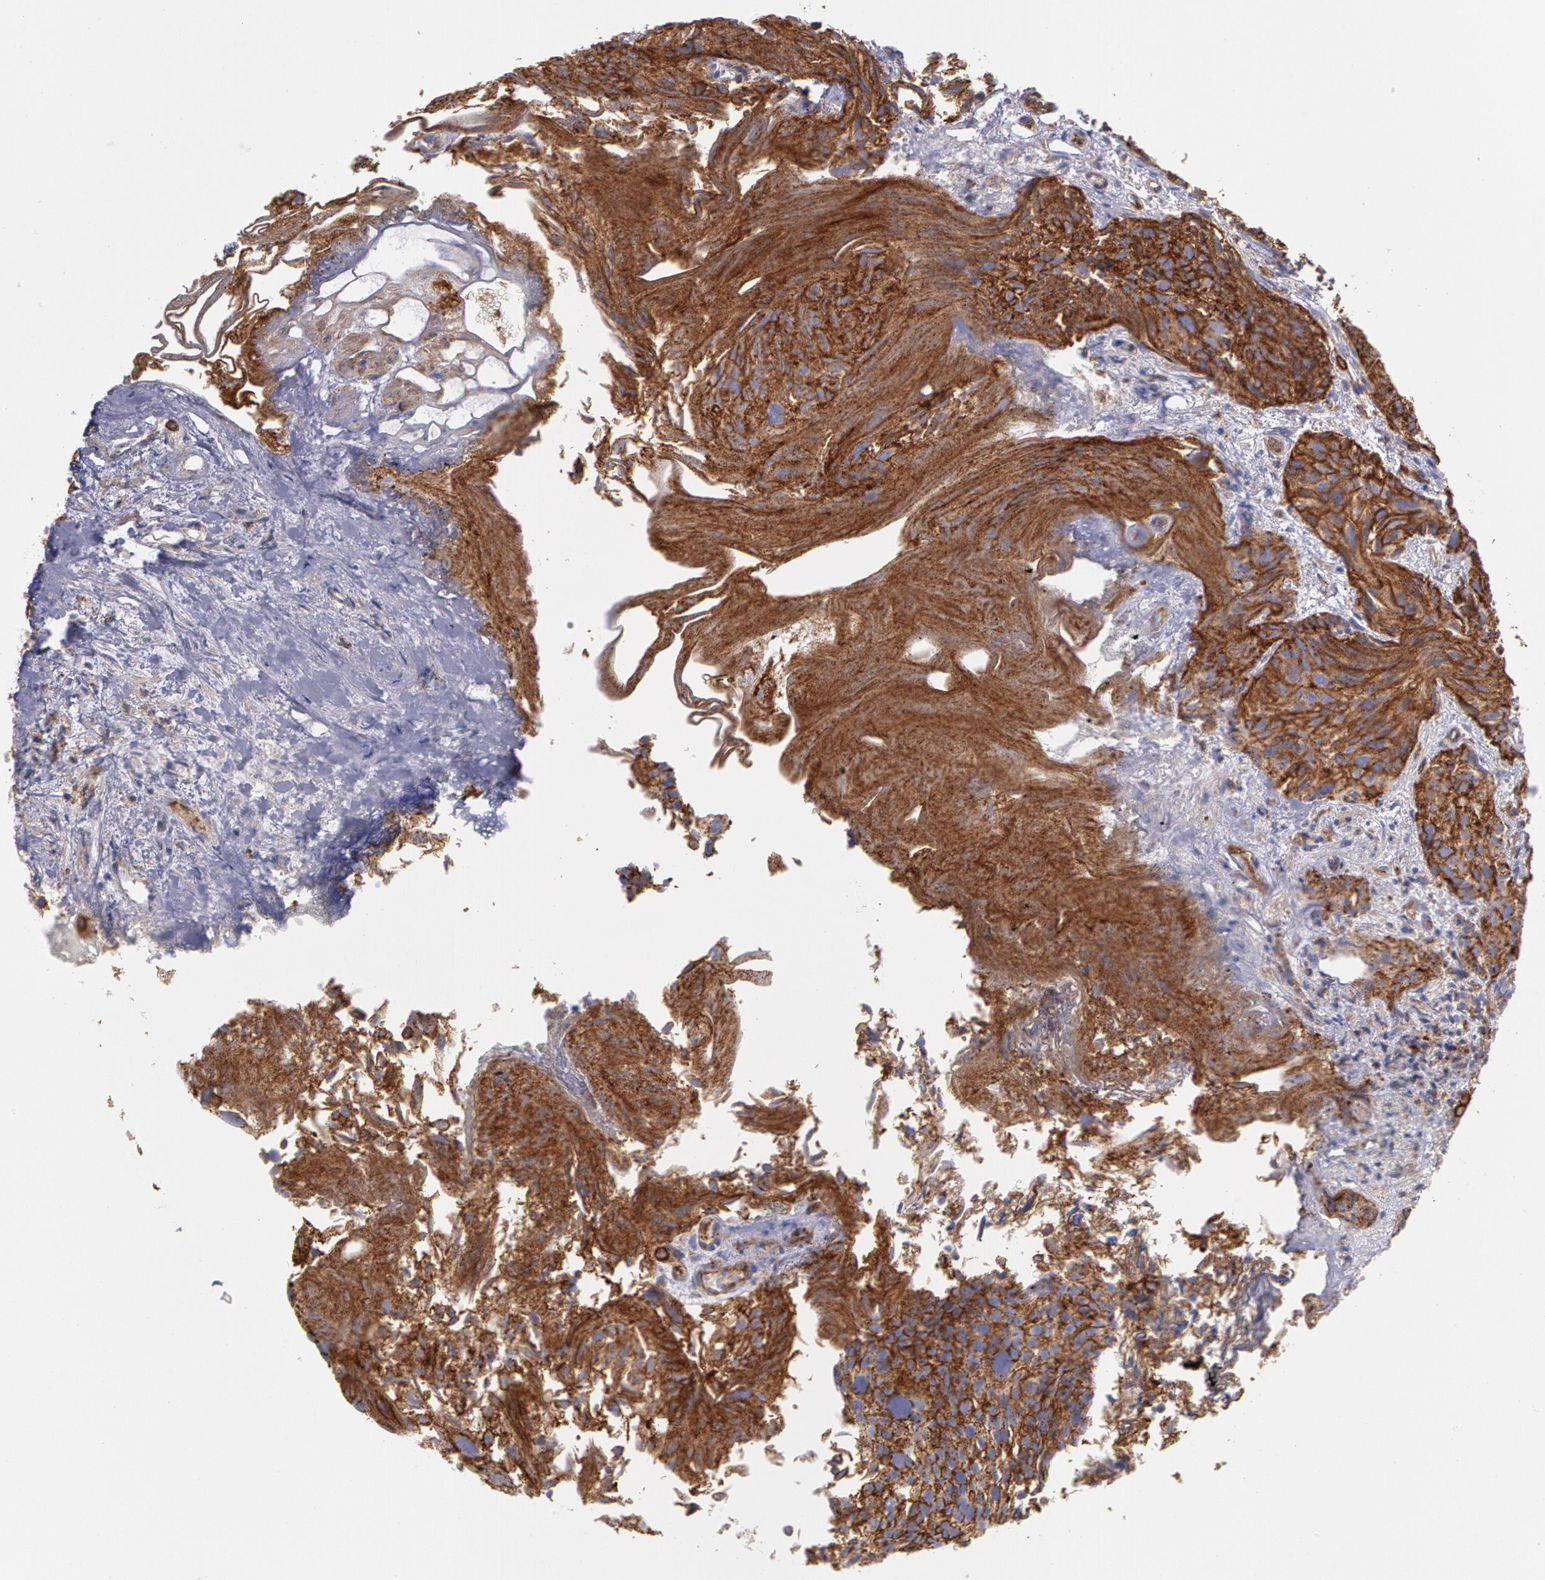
{"staining": {"intensity": "strong", "quantity": ">75%", "location": "cytoplasmic/membranous"}, "tissue": "urothelial cancer", "cell_type": "Tumor cells", "image_type": "cancer", "snomed": [{"axis": "morphology", "description": "Urothelial carcinoma, High grade"}, {"axis": "topography", "description": "Urinary bladder"}], "caption": "Immunohistochemical staining of human urothelial cancer exhibits high levels of strong cytoplasmic/membranous protein expression in about >75% of tumor cells.", "gene": "FLOT2", "patient": {"sex": "female", "age": 78}}